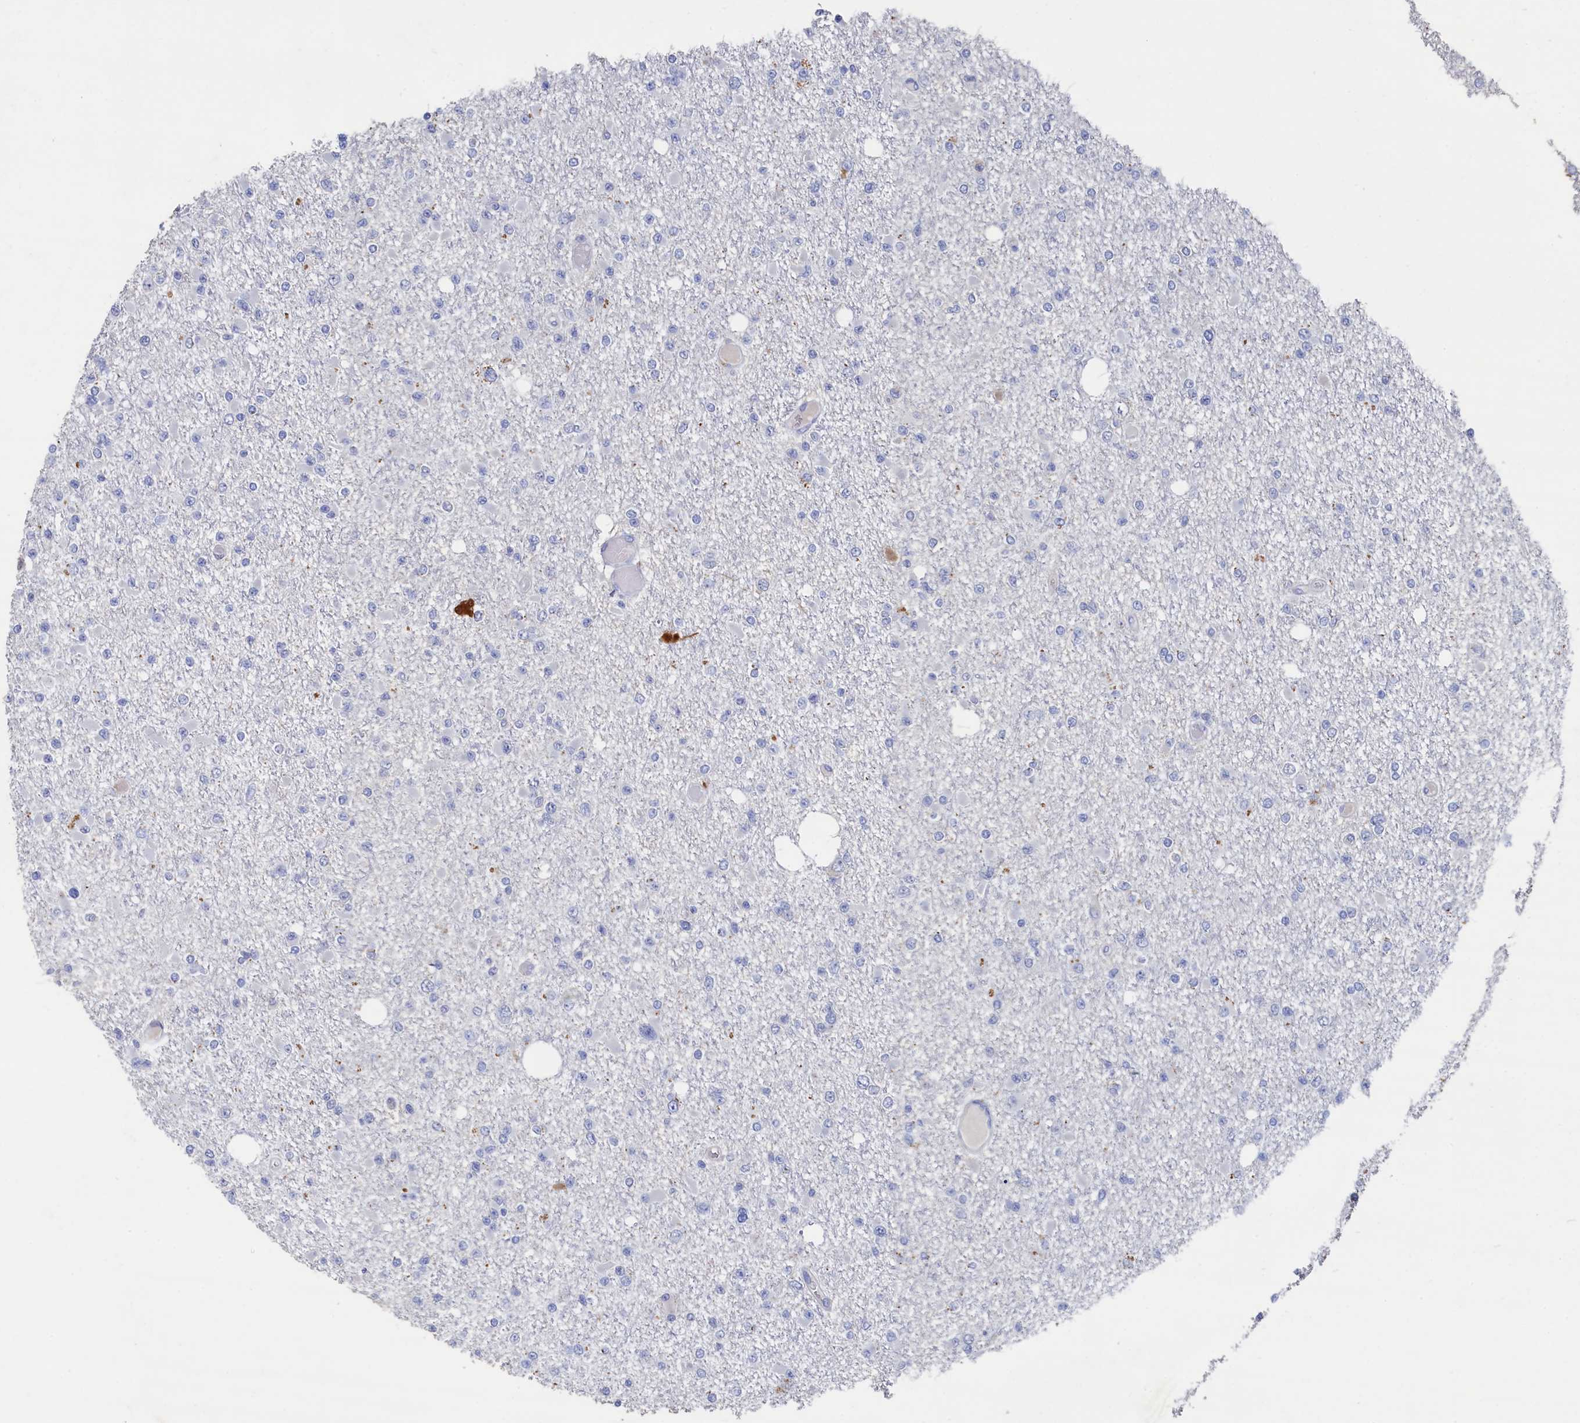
{"staining": {"intensity": "negative", "quantity": "none", "location": "none"}, "tissue": "glioma", "cell_type": "Tumor cells", "image_type": "cancer", "snomed": [{"axis": "morphology", "description": "Glioma, malignant, Low grade"}, {"axis": "topography", "description": "Brain"}], "caption": "Human glioma stained for a protein using IHC exhibits no positivity in tumor cells.", "gene": "CBLIF", "patient": {"sex": "female", "age": 22}}